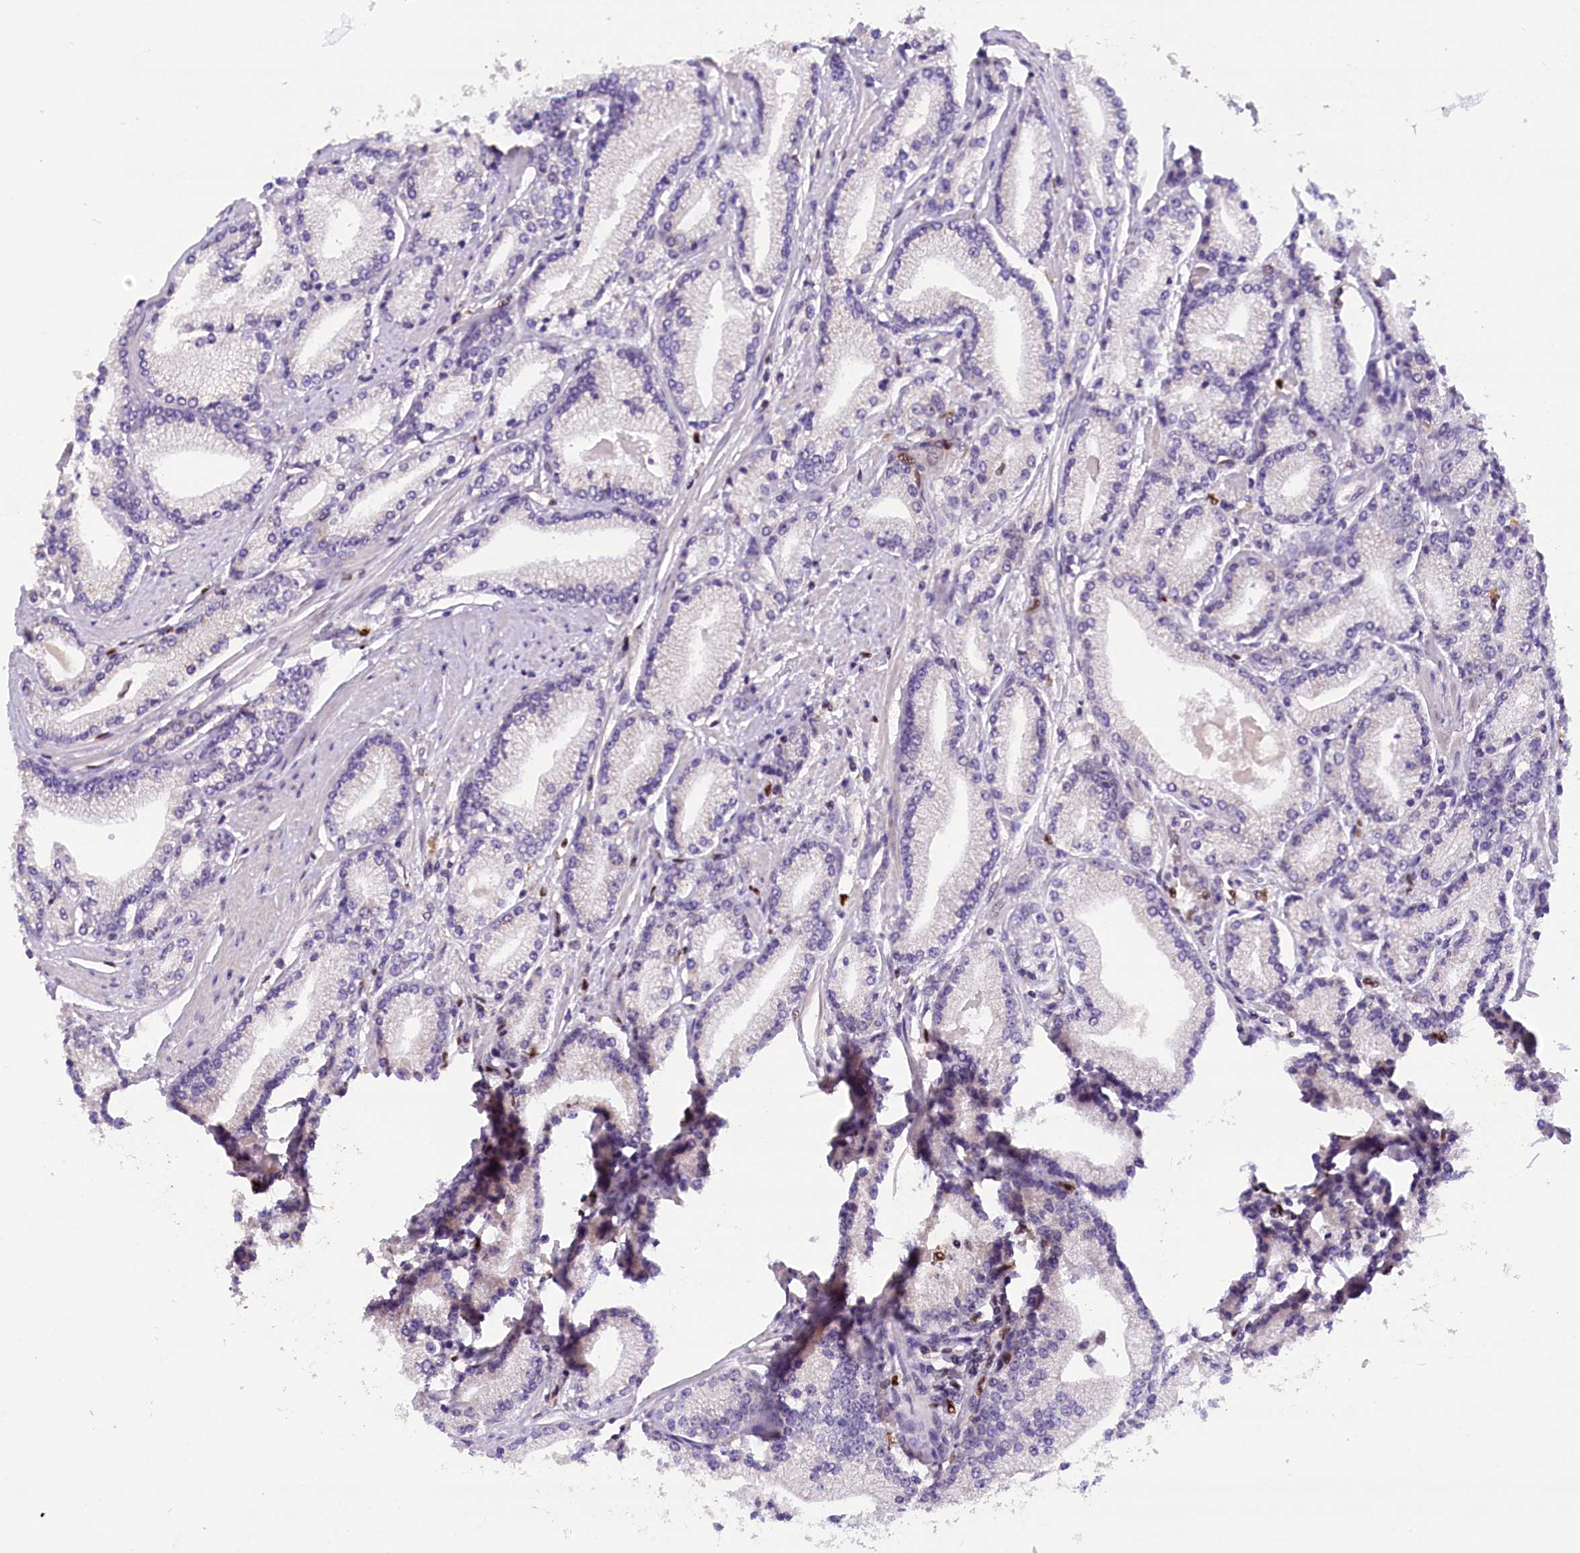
{"staining": {"intensity": "negative", "quantity": "none", "location": "none"}, "tissue": "prostate cancer", "cell_type": "Tumor cells", "image_type": "cancer", "snomed": [{"axis": "morphology", "description": "Adenocarcinoma, High grade"}, {"axis": "topography", "description": "Prostate"}], "caption": "A high-resolution micrograph shows IHC staining of prostate adenocarcinoma (high-grade), which demonstrates no significant staining in tumor cells.", "gene": "BTBD9", "patient": {"sex": "male", "age": 67}}